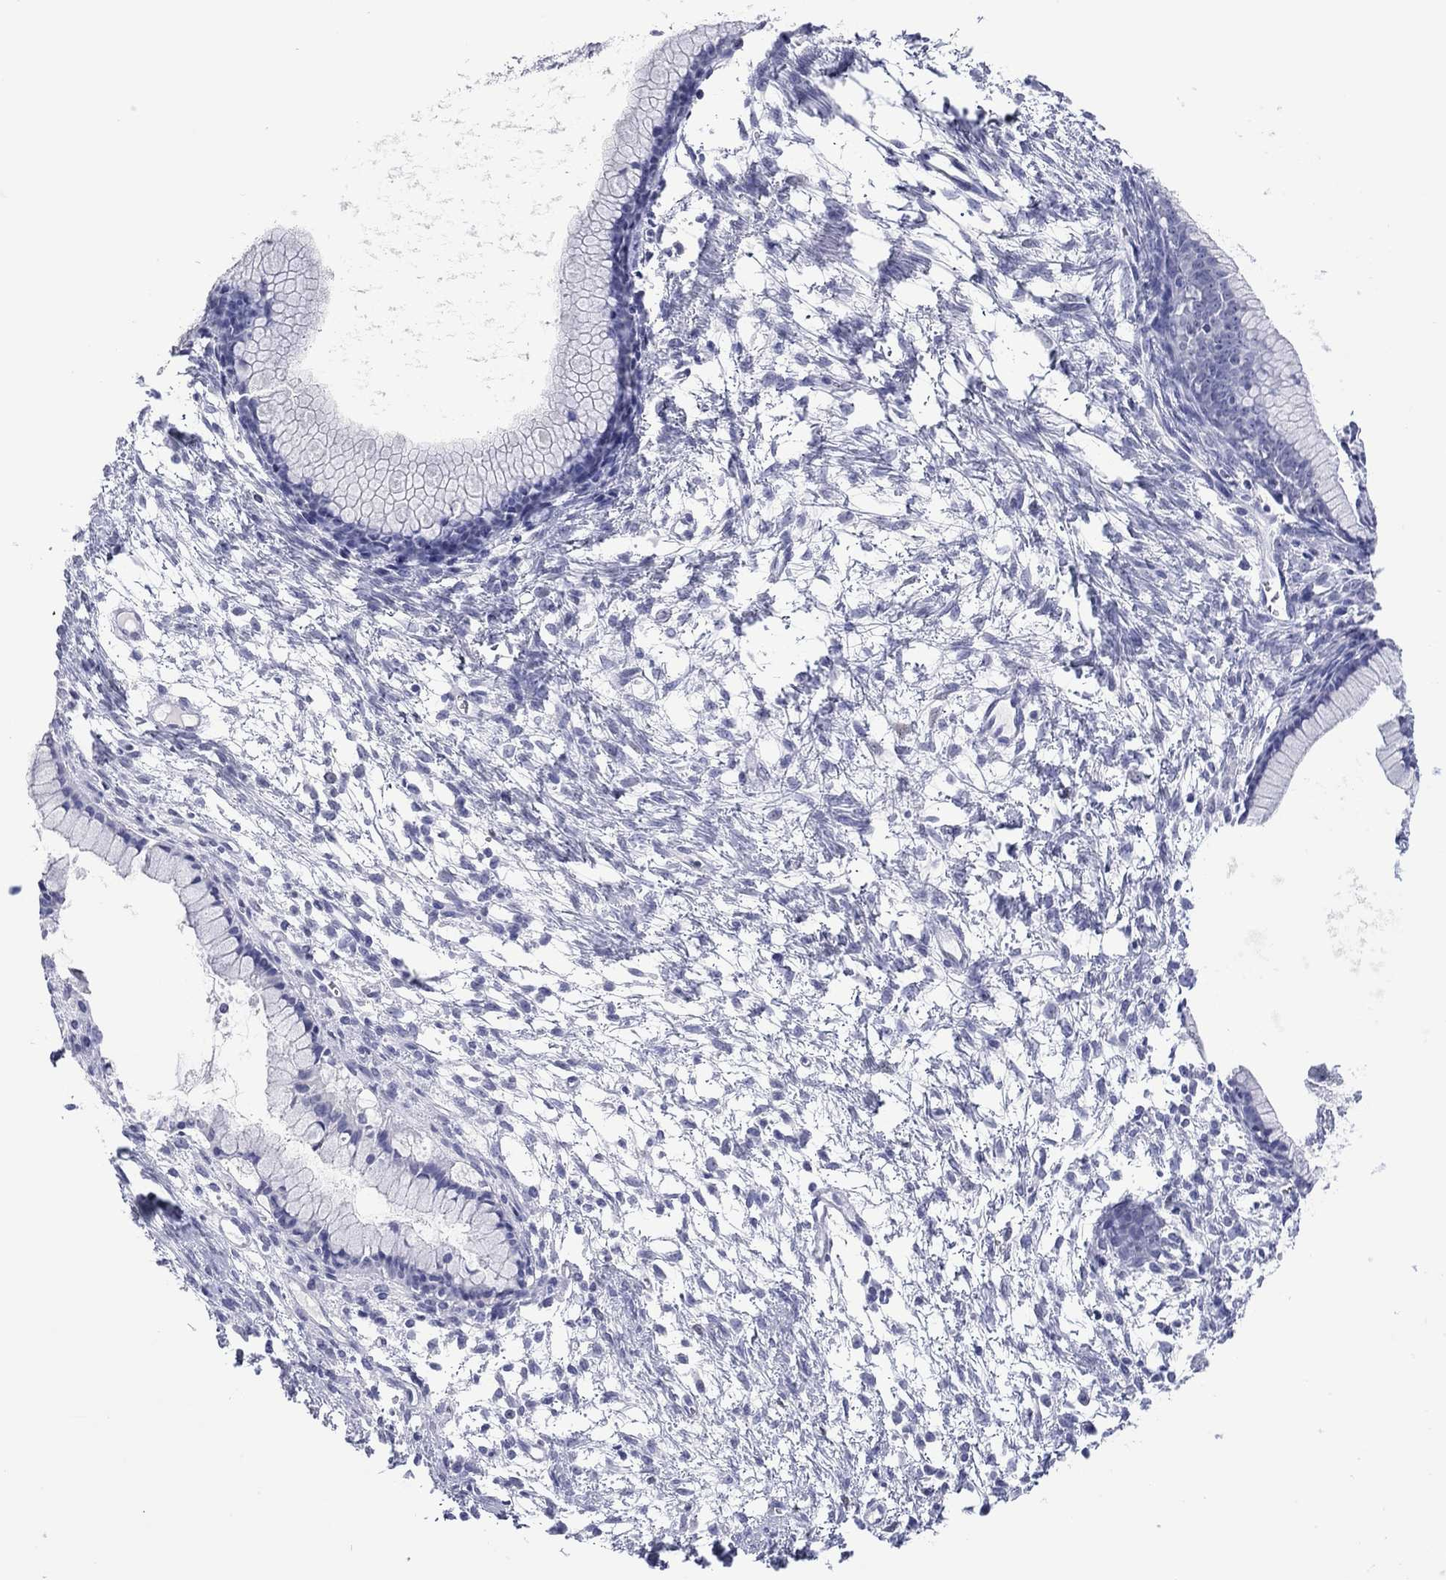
{"staining": {"intensity": "negative", "quantity": "none", "location": "none"}, "tissue": "ovarian cancer", "cell_type": "Tumor cells", "image_type": "cancer", "snomed": [{"axis": "morphology", "description": "Cystadenocarcinoma, mucinous, NOS"}, {"axis": "topography", "description": "Ovary"}], "caption": "The immunohistochemistry (IHC) micrograph has no significant expression in tumor cells of ovarian cancer tissue. (DAB immunohistochemistry (IHC) visualized using brightfield microscopy, high magnification).", "gene": "UTF1", "patient": {"sex": "female", "age": 41}}